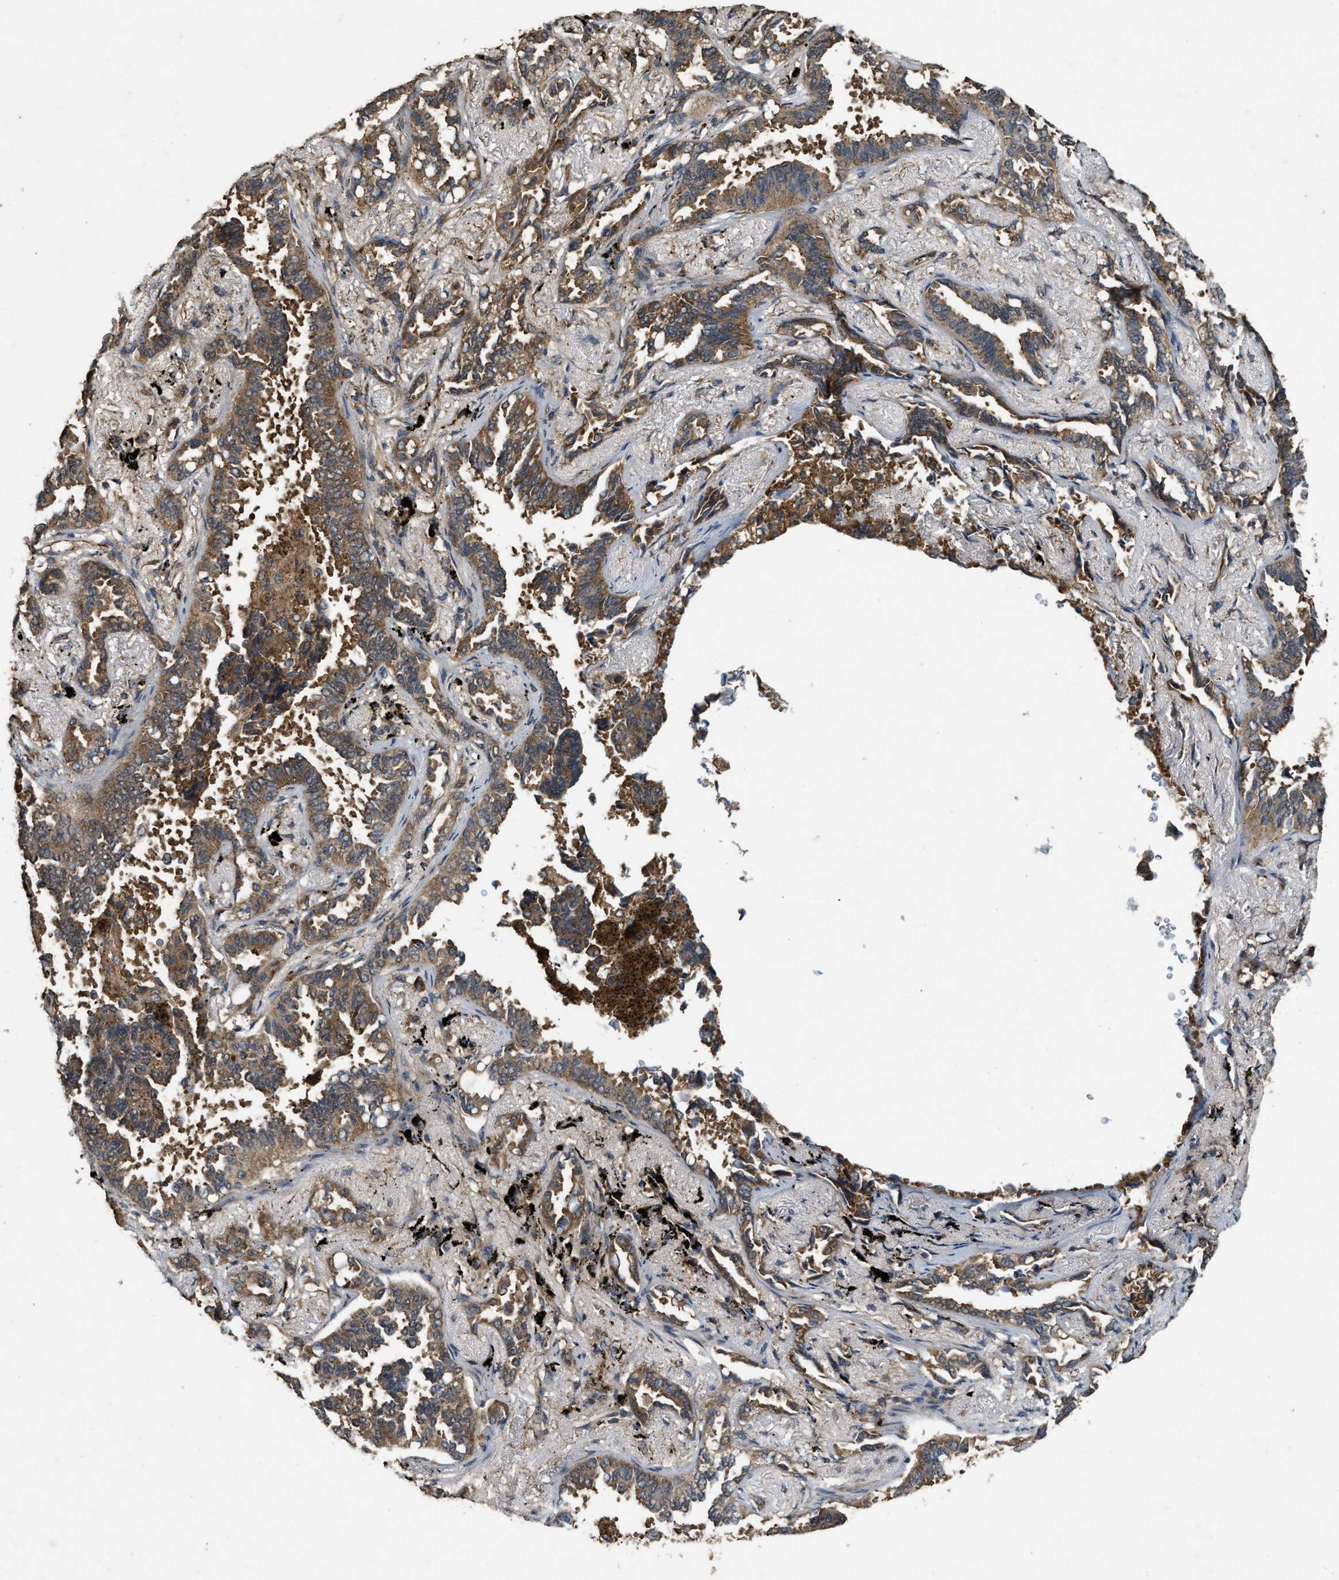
{"staining": {"intensity": "moderate", "quantity": ">75%", "location": "cytoplasmic/membranous"}, "tissue": "lung cancer", "cell_type": "Tumor cells", "image_type": "cancer", "snomed": [{"axis": "morphology", "description": "Adenocarcinoma, NOS"}, {"axis": "topography", "description": "Lung"}], "caption": "There is medium levels of moderate cytoplasmic/membranous positivity in tumor cells of lung adenocarcinoma, as demonstrated by immunohistochemical staining (brown color).", "gene": "ARHGEF5", "patient": {"sex": "male", "age": 59}}